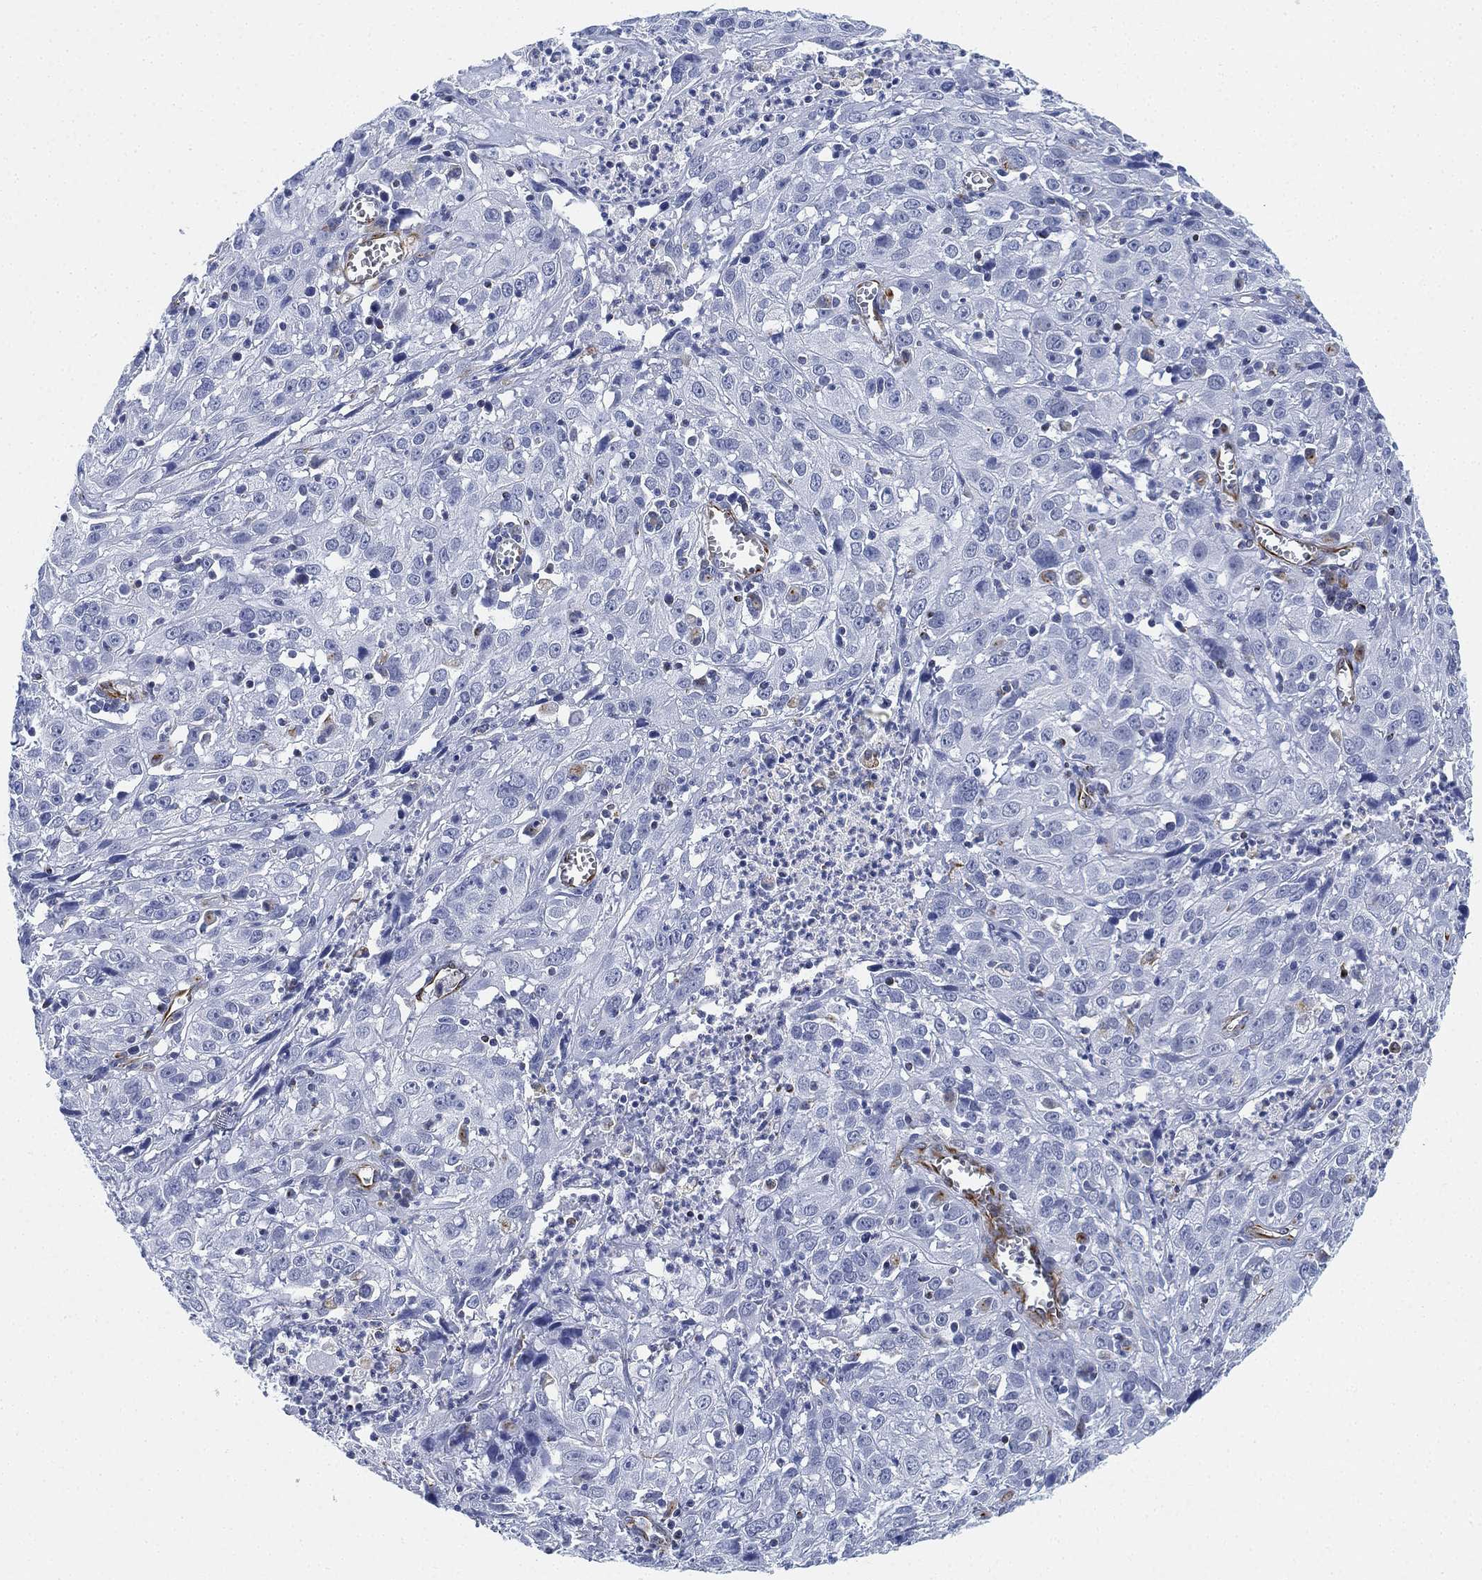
{"staining": {"intensity": "negative", "quantity": "none", "location": "none"}, "tissue": "cervical cancer", "cell_type": "Tumor cells", "image_type": "cancer", "snomed": [{"axis": "morphology", "description": "Squamous cell carcinoma, NOS"}, {"axis": "topography", "description": "Cervix"}], "caption": "This is an IHC histopathology image of human cervical squamous cell carcinoma. There is no positivity in tumor cells.", "gene": "PSKH2", "patient": {"sex": "female", "age": 32}}